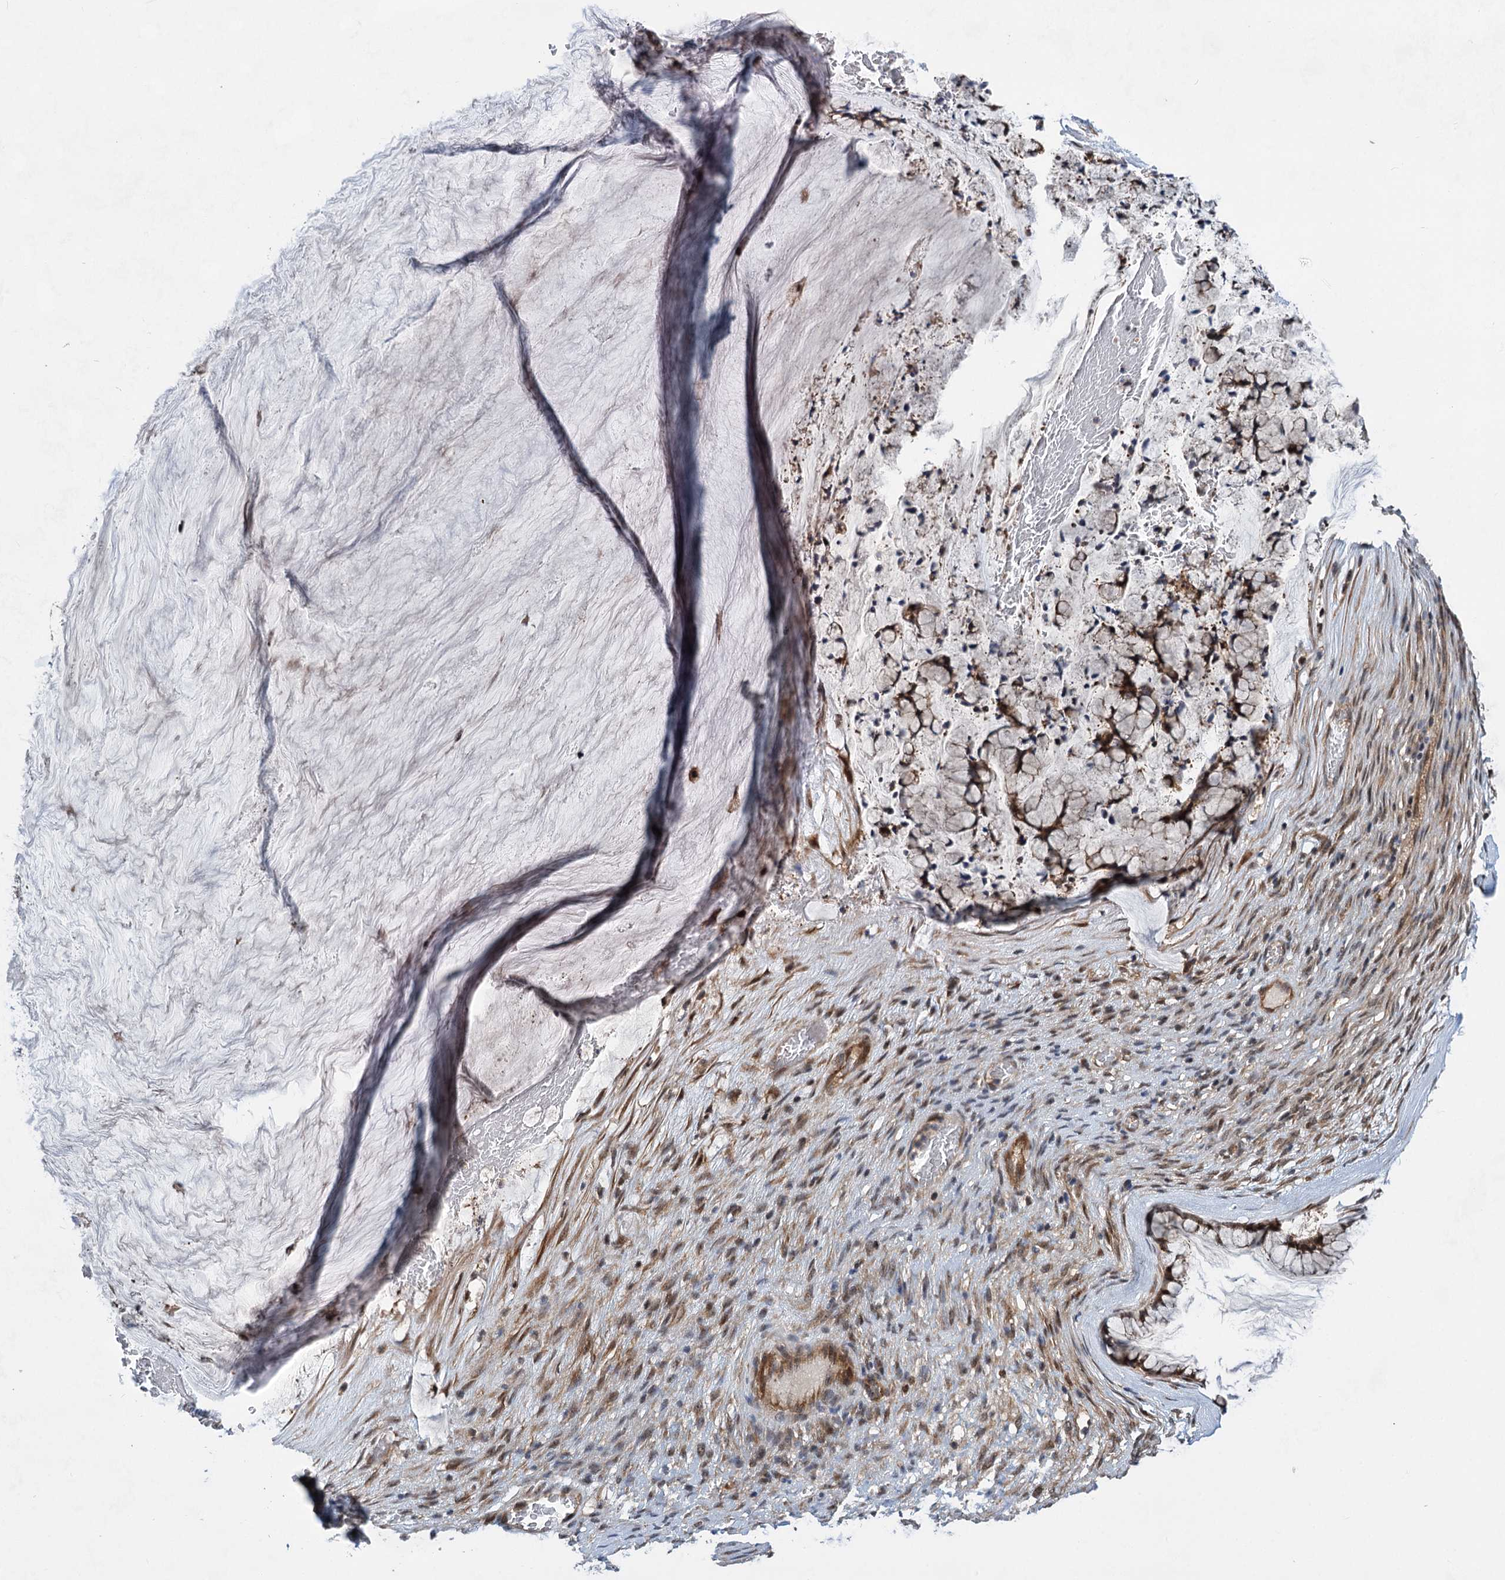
{"staining": {"intensity": "strong", "quantity": ">75%", "location": "cytoplasmic/membranous,nuclear"}, "tissue": "ovarian cancer", "cell_type": "Tumor cells", "image_type": "cancer", "snomed": [{"axis": "morphology", "description": "Cystadenocarcinoma, mucinous, NOS"}, {"axis": "topography", "description": "Ovary"}], "caption": "Ovarian cancer (mucinous cystadenocarcinoma) tissue reveals strong cytoplasmic/membranous and nuclear expression in approximately >75% of tumor cells", "gene": "GPBP1", "patient": {"sex": "female", "age": 42}}